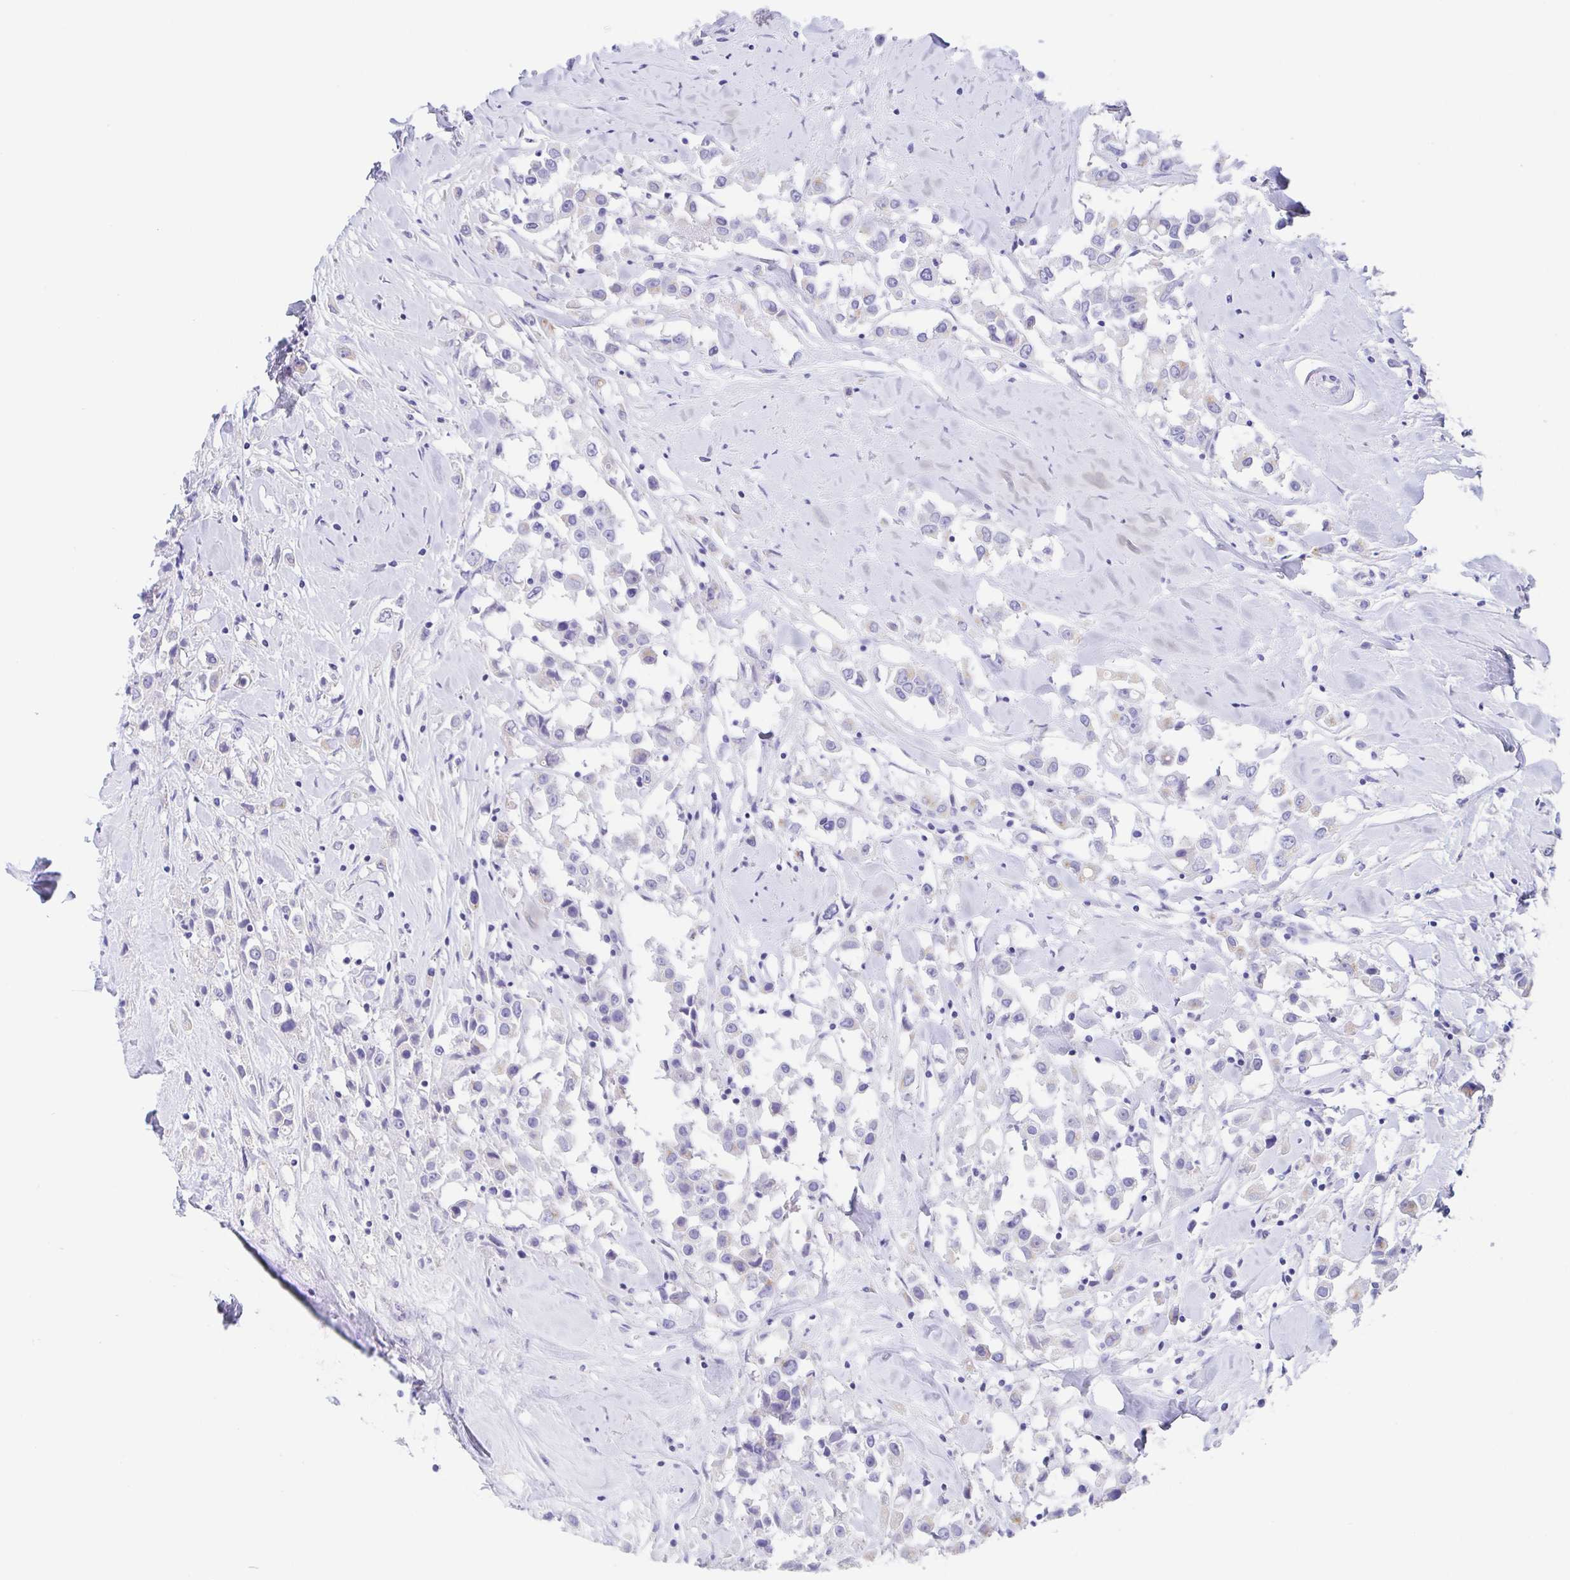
{"staining": {"intensity": "negative", "quantity": "none", "location": "none"}, "tissue": "breast cancer", "cell_type": "Tumor cells", "image_type": "cancer", "snomed": [{"axis": "morphology", "description": "Duct carcinoma"}, {"axis": "topography", "description": "Breast"}], "caption": "Breast cancer was stained to show a protein in brown. There is no significant expression in tumor cells.", "gene": "SCG3", "patient": {"sex": "female", "age": 61}}